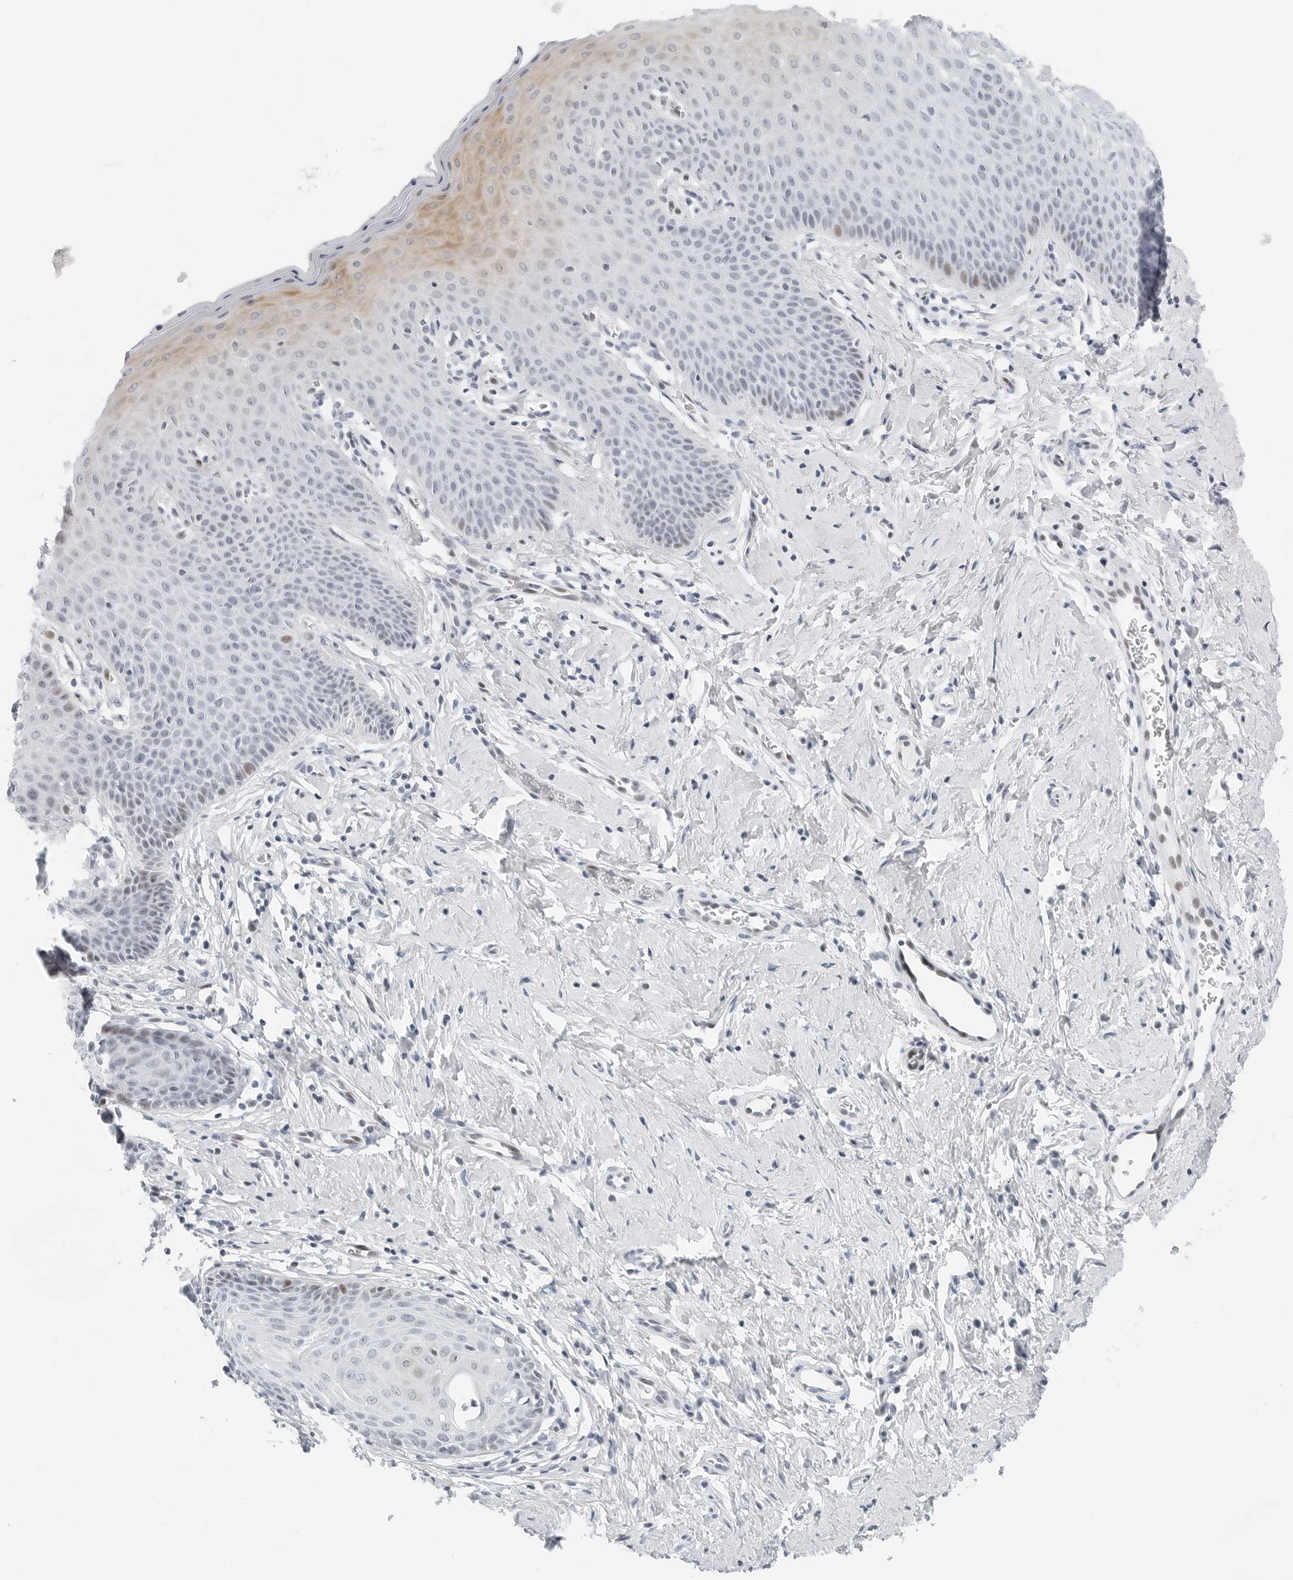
{"staining": {"intensity": "moderate", "quantity": ">75%", "location": "nuclear"}, "tissue": "cervix", "cell_type": "Glandular cells", "image_type": "normal", "snomed": [{"axis": "morphology", "description": "Normal tissue, NOS"}, {"axis": "topography", "description": "Cervix"}], "caption": "IHC micrograph of normal cervix: human cervix stained using immunohistochemistry exhibits medium levels of moderate protein expression localized specifically in the nuclear of glandular cells, appearing as a nuclear brown color.", "gene": "NTMT2", "patient": {"sex": "female", "age": 36}}